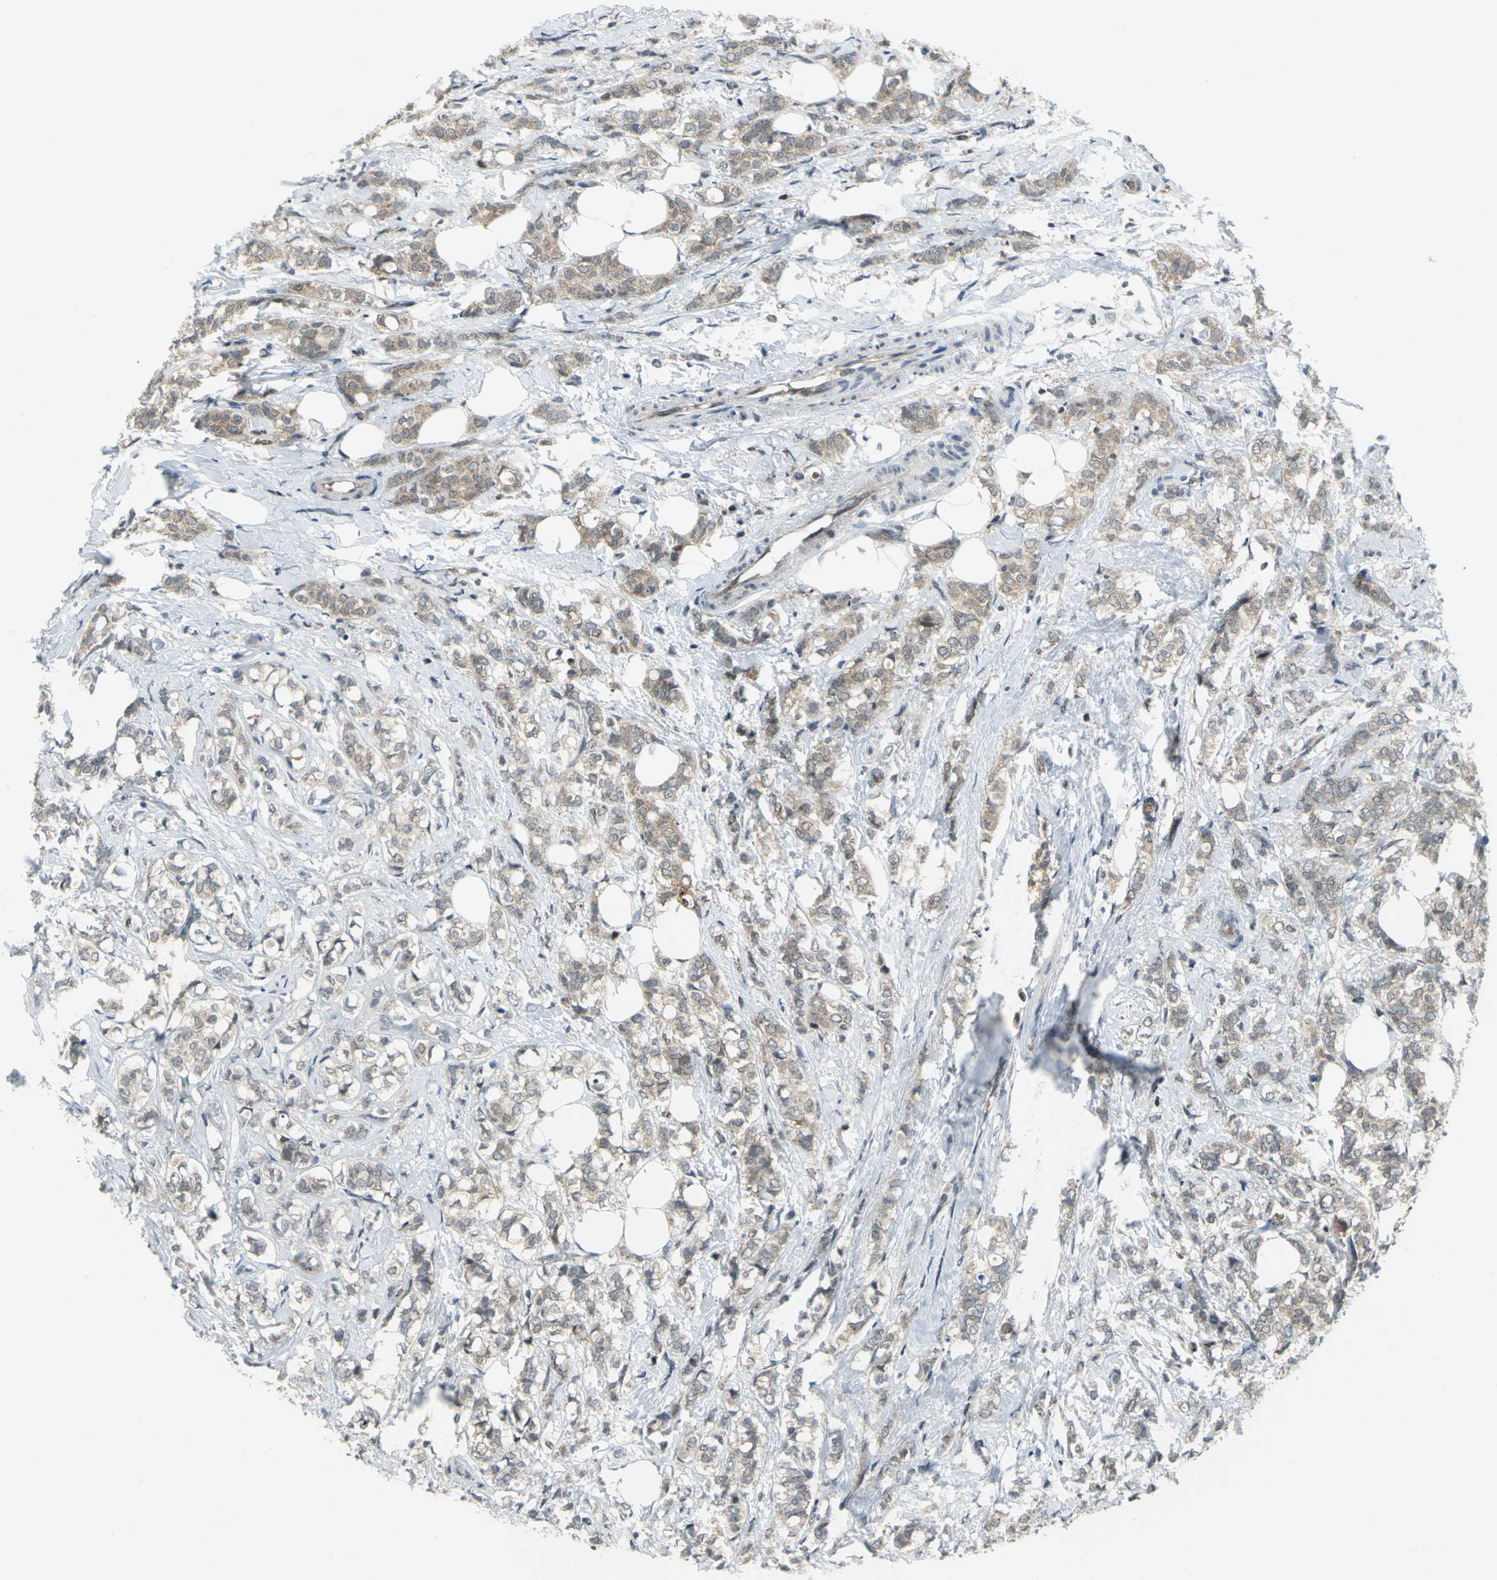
{"staining": {"intensity": "weak", "quantity": ">75%", "location": "cytoplasmic/membranous"}, "tissue": "breast cancer", "cell_type": "Tumor cells", "image_type": "cancer", "snomed": [{"axis": "morphology", "description": "Lobular carcinoma"}, {"axis": "topography", "description": "Breast"}], "caption": "Immunohistochemistry (IHC) photomicrograph of neoplastic tissue: lobular carcinoma (breast) stained using IHC reveals low levels of weak protein expression localized specifically in the cytoplasmic/membranous of tumor cells, appearing as a cytoplasmic/membranous brown color.", "gene": "PSMA4", "patient": {"sex": "female", "age": 60}}